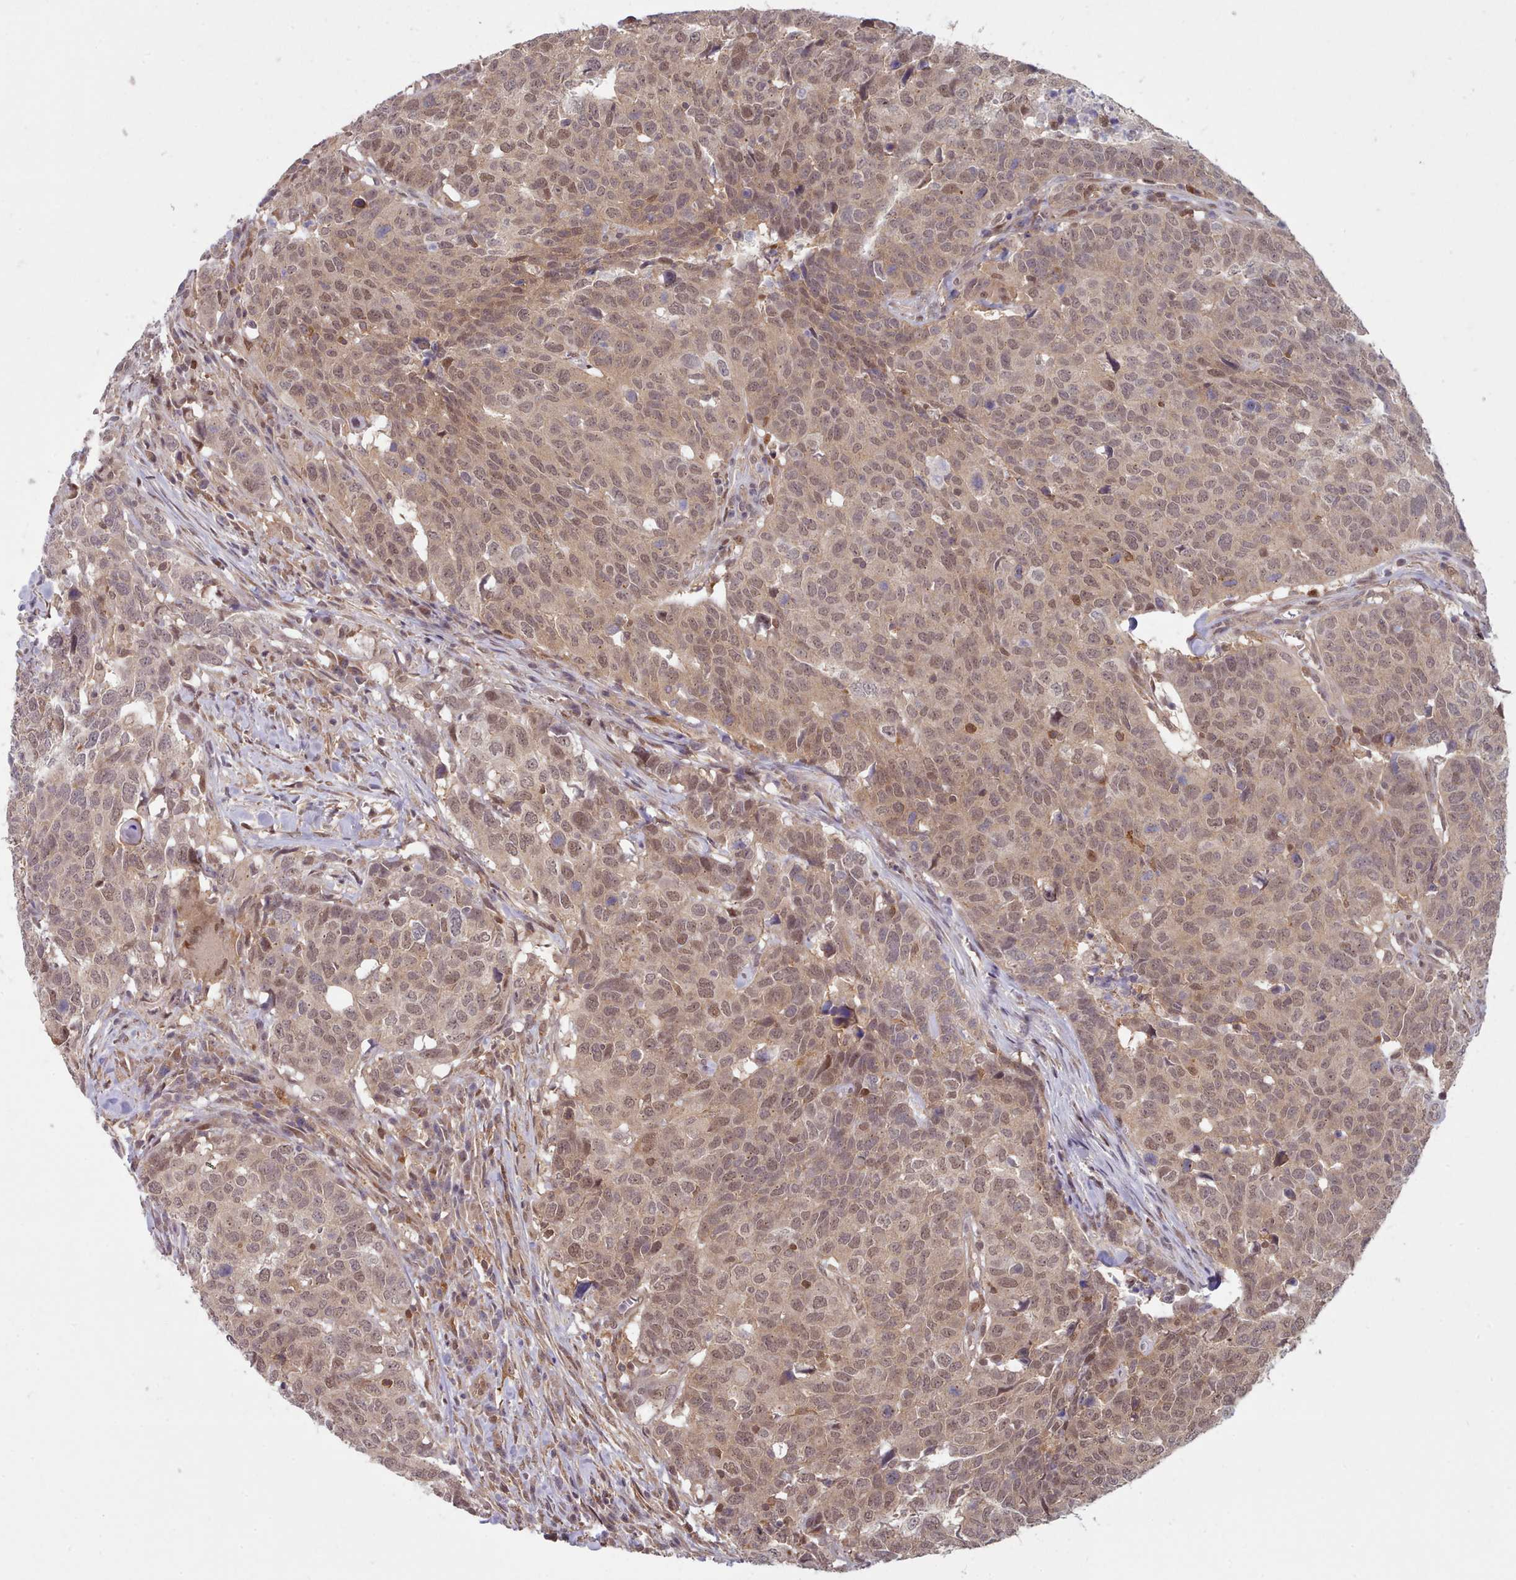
{"staining": {"intensity": "weak", "quantity": ">75%", "location": "cytoplasmic/membranous,nuclear"}, "tissue": "head and neck cancer", "cell_type": "Tumor cells", "image_type": "cancer", "snomed": [{"axis": "morphology", "description": "Normal tissue, NOS"}, {"axis": "morphology", "description": "Squamous cell carcinoma, NOS"}, {"axis": "topography", "description": "Skeletal muscle"}, {"axis": "topography", "description": "Vascular tissue"}, {"axis": "topography", "description": "Peripheral nerve tissue"}, {"axis": "topography", "description": "Head-Neck"}], "caption": "Head and neck cancer tissue reveals weak cytoplasmic/membranous and nuclear expression in about >75% of tumor cells, visualized by immunohistochemistry.", "gene": "CES3", "patient": {"sex": "male", "age": 66}}